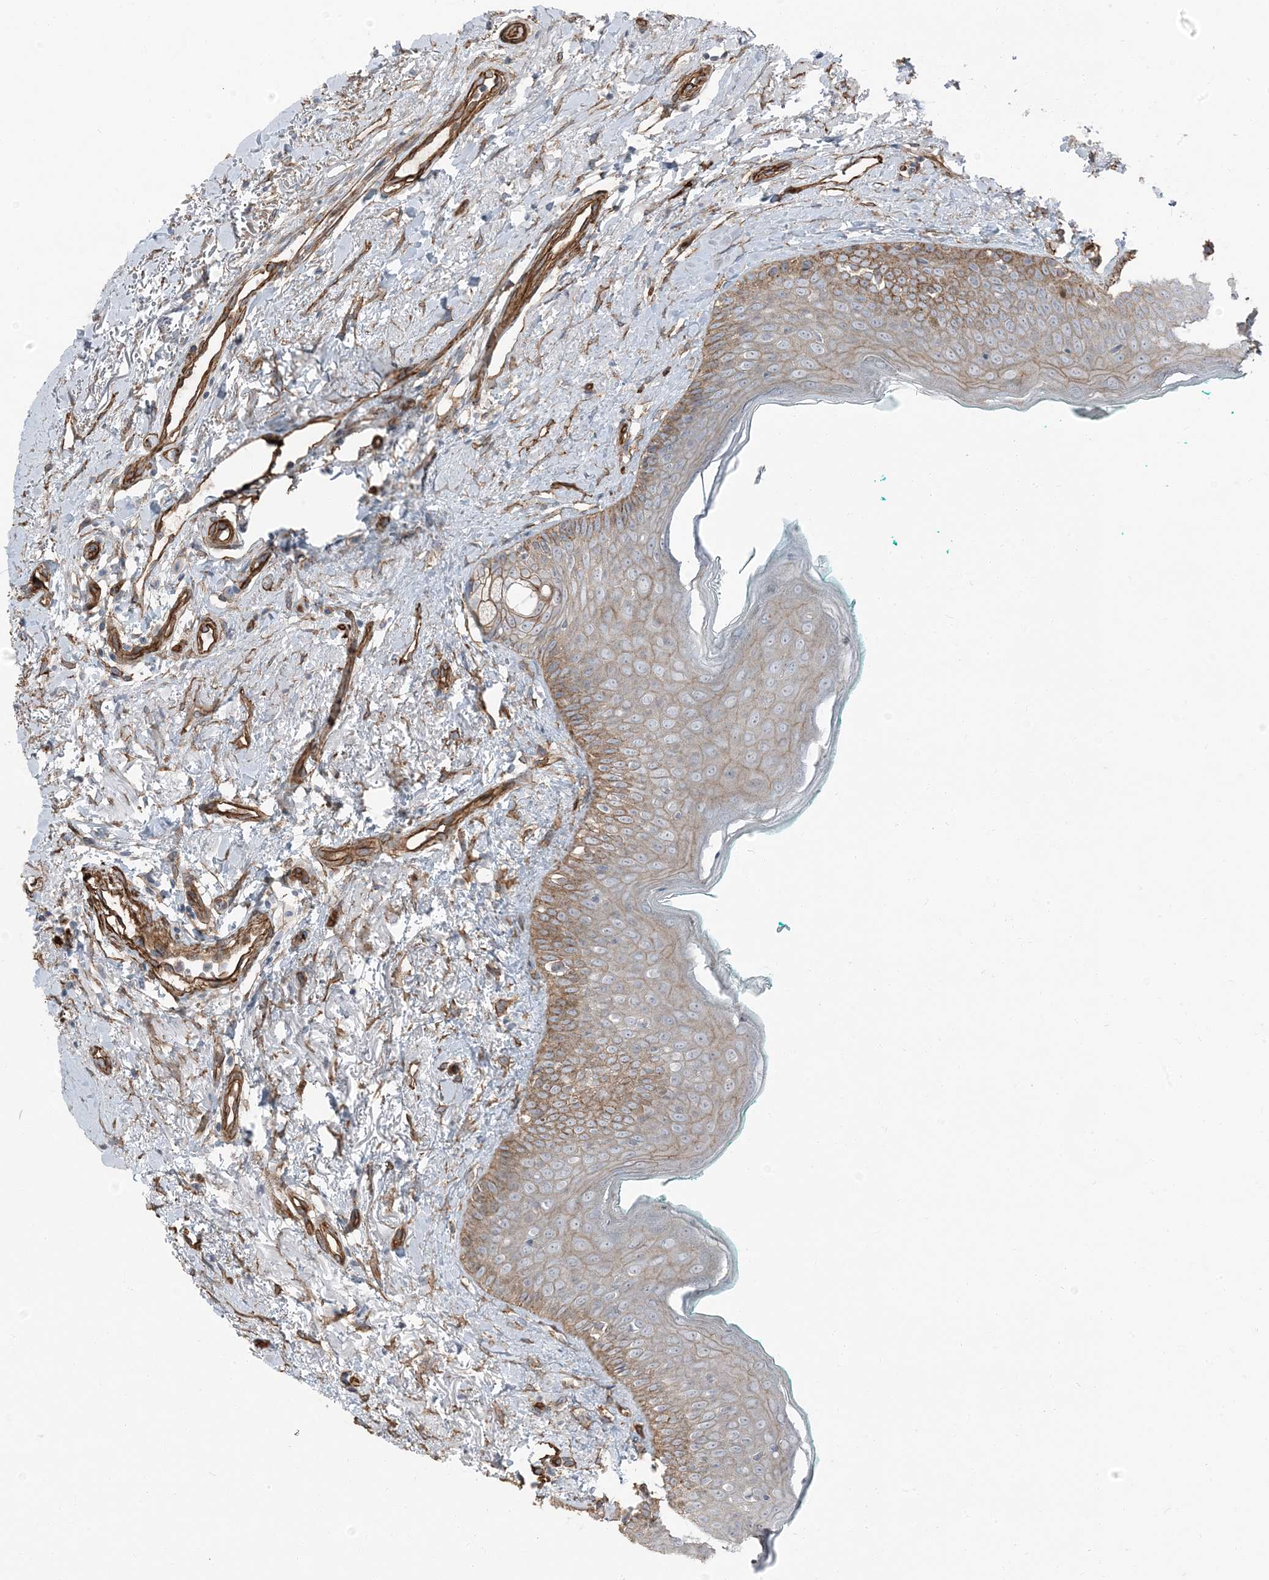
{"staining": {"intensity": "moderate", "quantity": "25%-75%", "location": "cytoplasmic/membranous"}, "tissue": "oral mucosa", "cell_type": "Squamous epithelial cells", "image_type": "normal", "snomed": [{"axis": "morphology", "description": "Normal tissue, NOS"}, {"axis": "topography", "description": "Oral tissue"}], "caption": "Immunohistochemistry of benign oral mucosa shows medium levels of moderate cytoplasmic/membranous staining in about 25%-75% of squamous epithelial cells.", "gene": "ZFP90", "patient": {"sex": "female", "age": 70}}